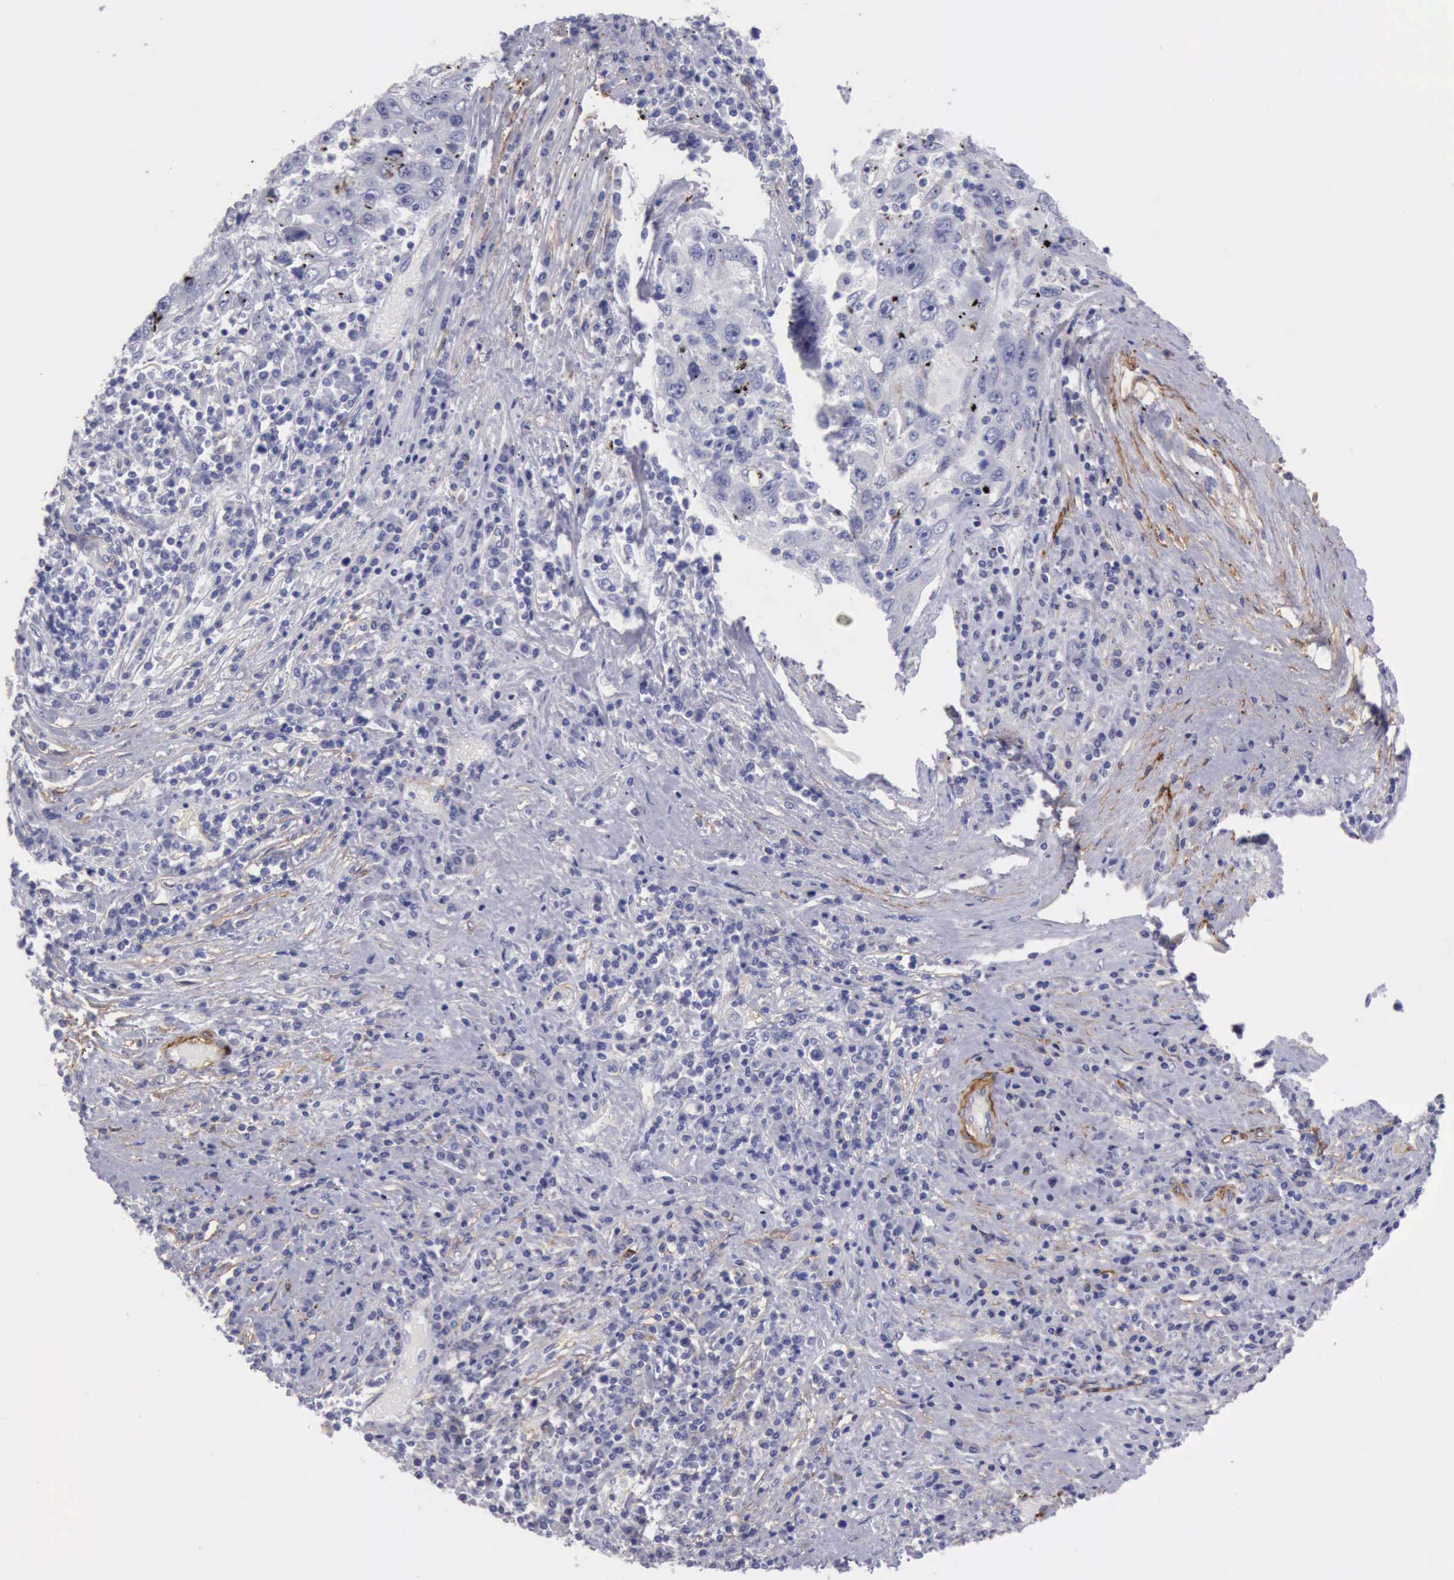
{"staining": {"intensity": "negative", "quantity": "none", "location": "none"}, "tissue": "liver cancer", "cell_type": "Tumor cells", "image_type": "cancer", "snomed": [{"axis": "morphology", "description": "Carcinoma, Hepatocellular, NOS"}, {"axis": "topography", "description": "Liver"}], "caption": "An immunohistochemistry micrograph of liver cancer (hepatocellular carcinoma) is shown. There is no staining in tumor cells of liver cancer (hepatocellular carcinoma).", "gene": "AOC3", "patient": {"sex": "male", "age": 49}}